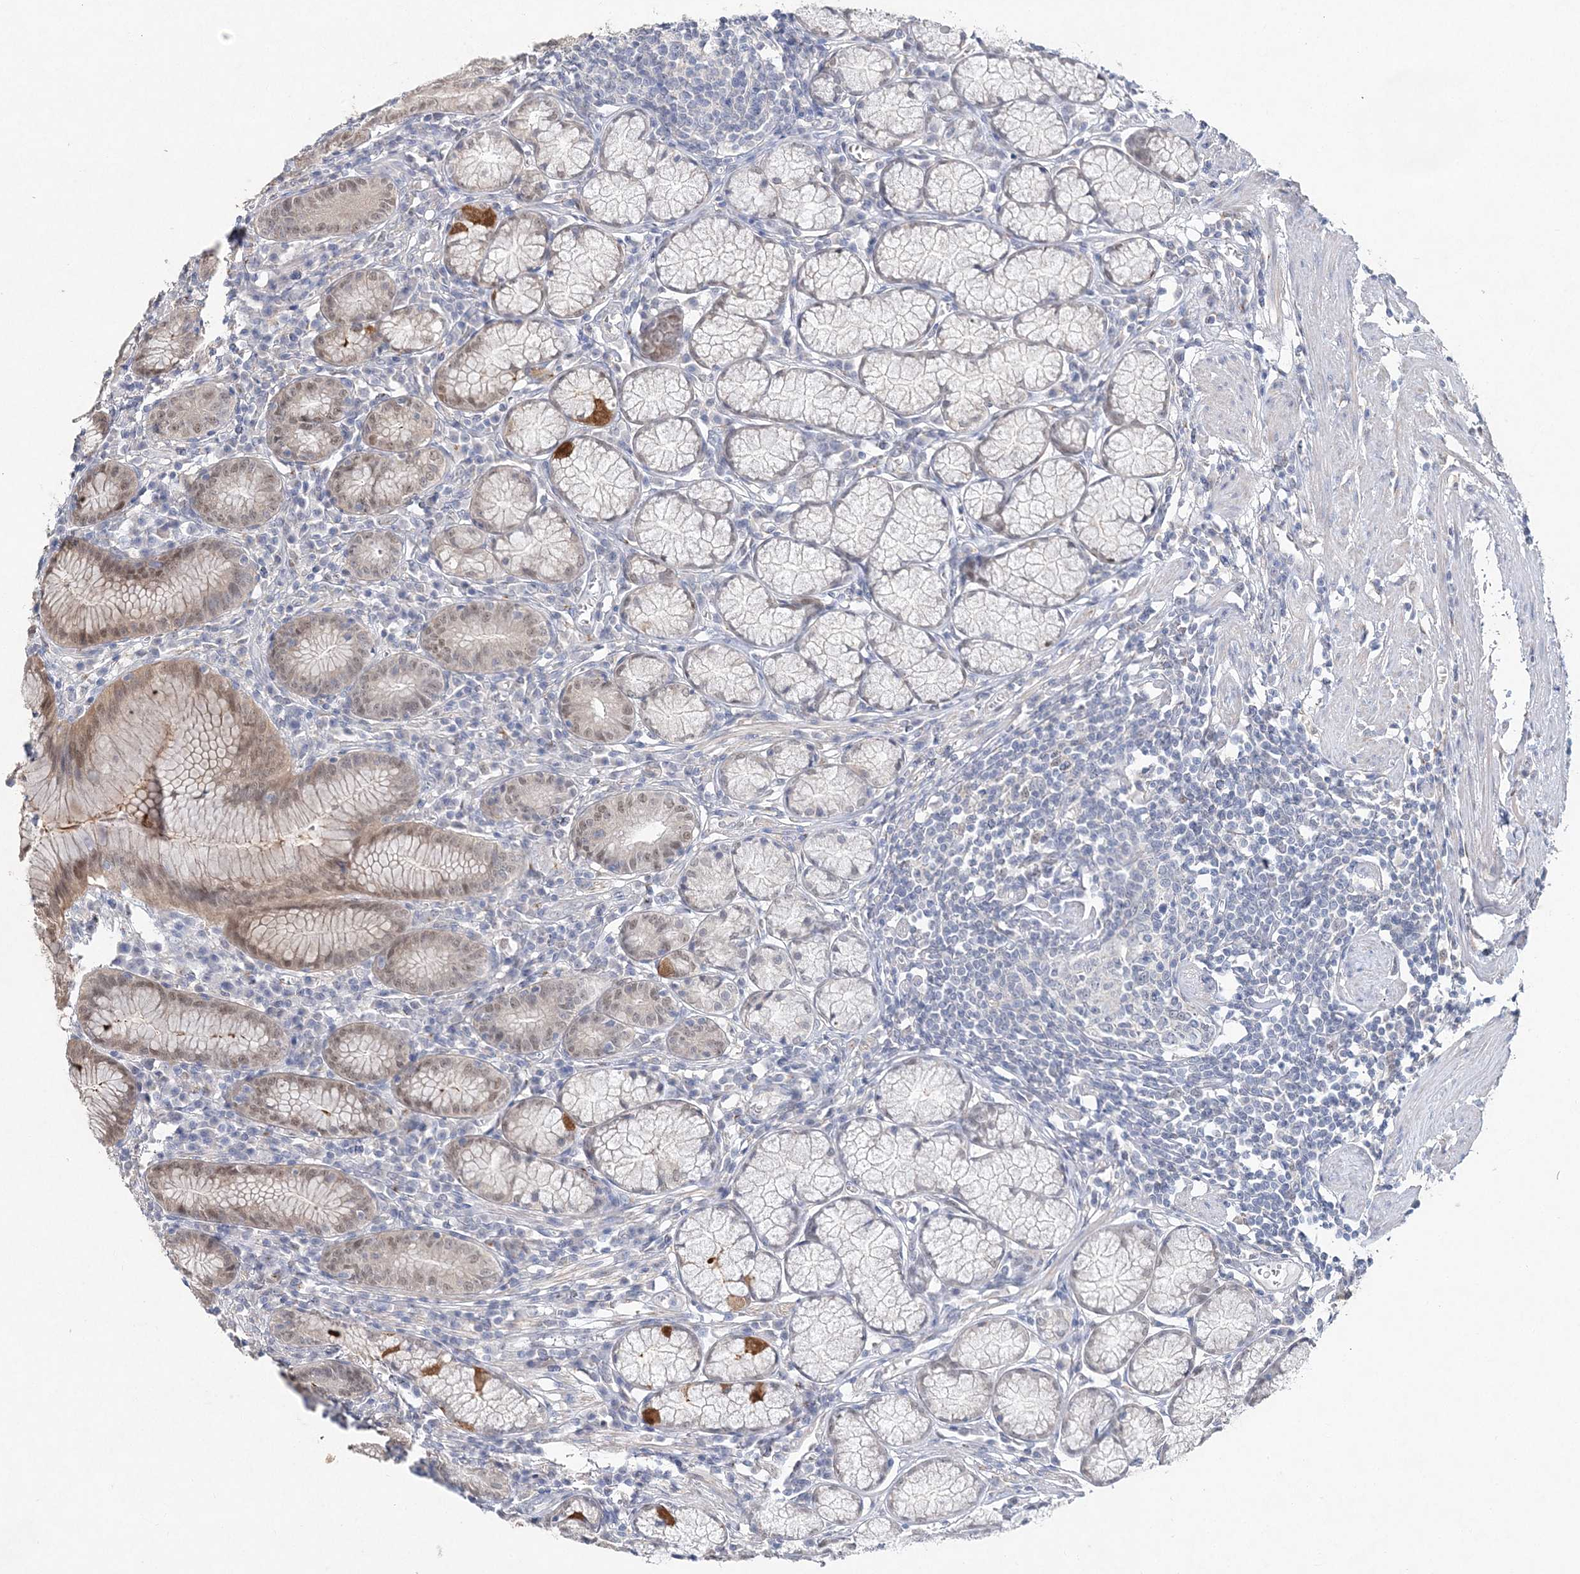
{"staining": {"intensity": "moderate", "quantity": "25%-75%", "location": "cytoplasmic/membranous,nuclear"}, "tissue": "stomach", "cell_type": "Glandular cells", "image_type": "normal", "snomed": [{"axis": "morphology", "description": "Normal tissue, NOS"}, {"axis": "topography", "description": "Stomach"}], "caption": "About 25%-75% of glandular cells in normal stomach show moderate cytoplasmic/membranous,nuclear protein positivity as visualized by brown immunohistochemical staining.", "gene": "MAT2B", "patient": {"sex": "male", "age": 55}}